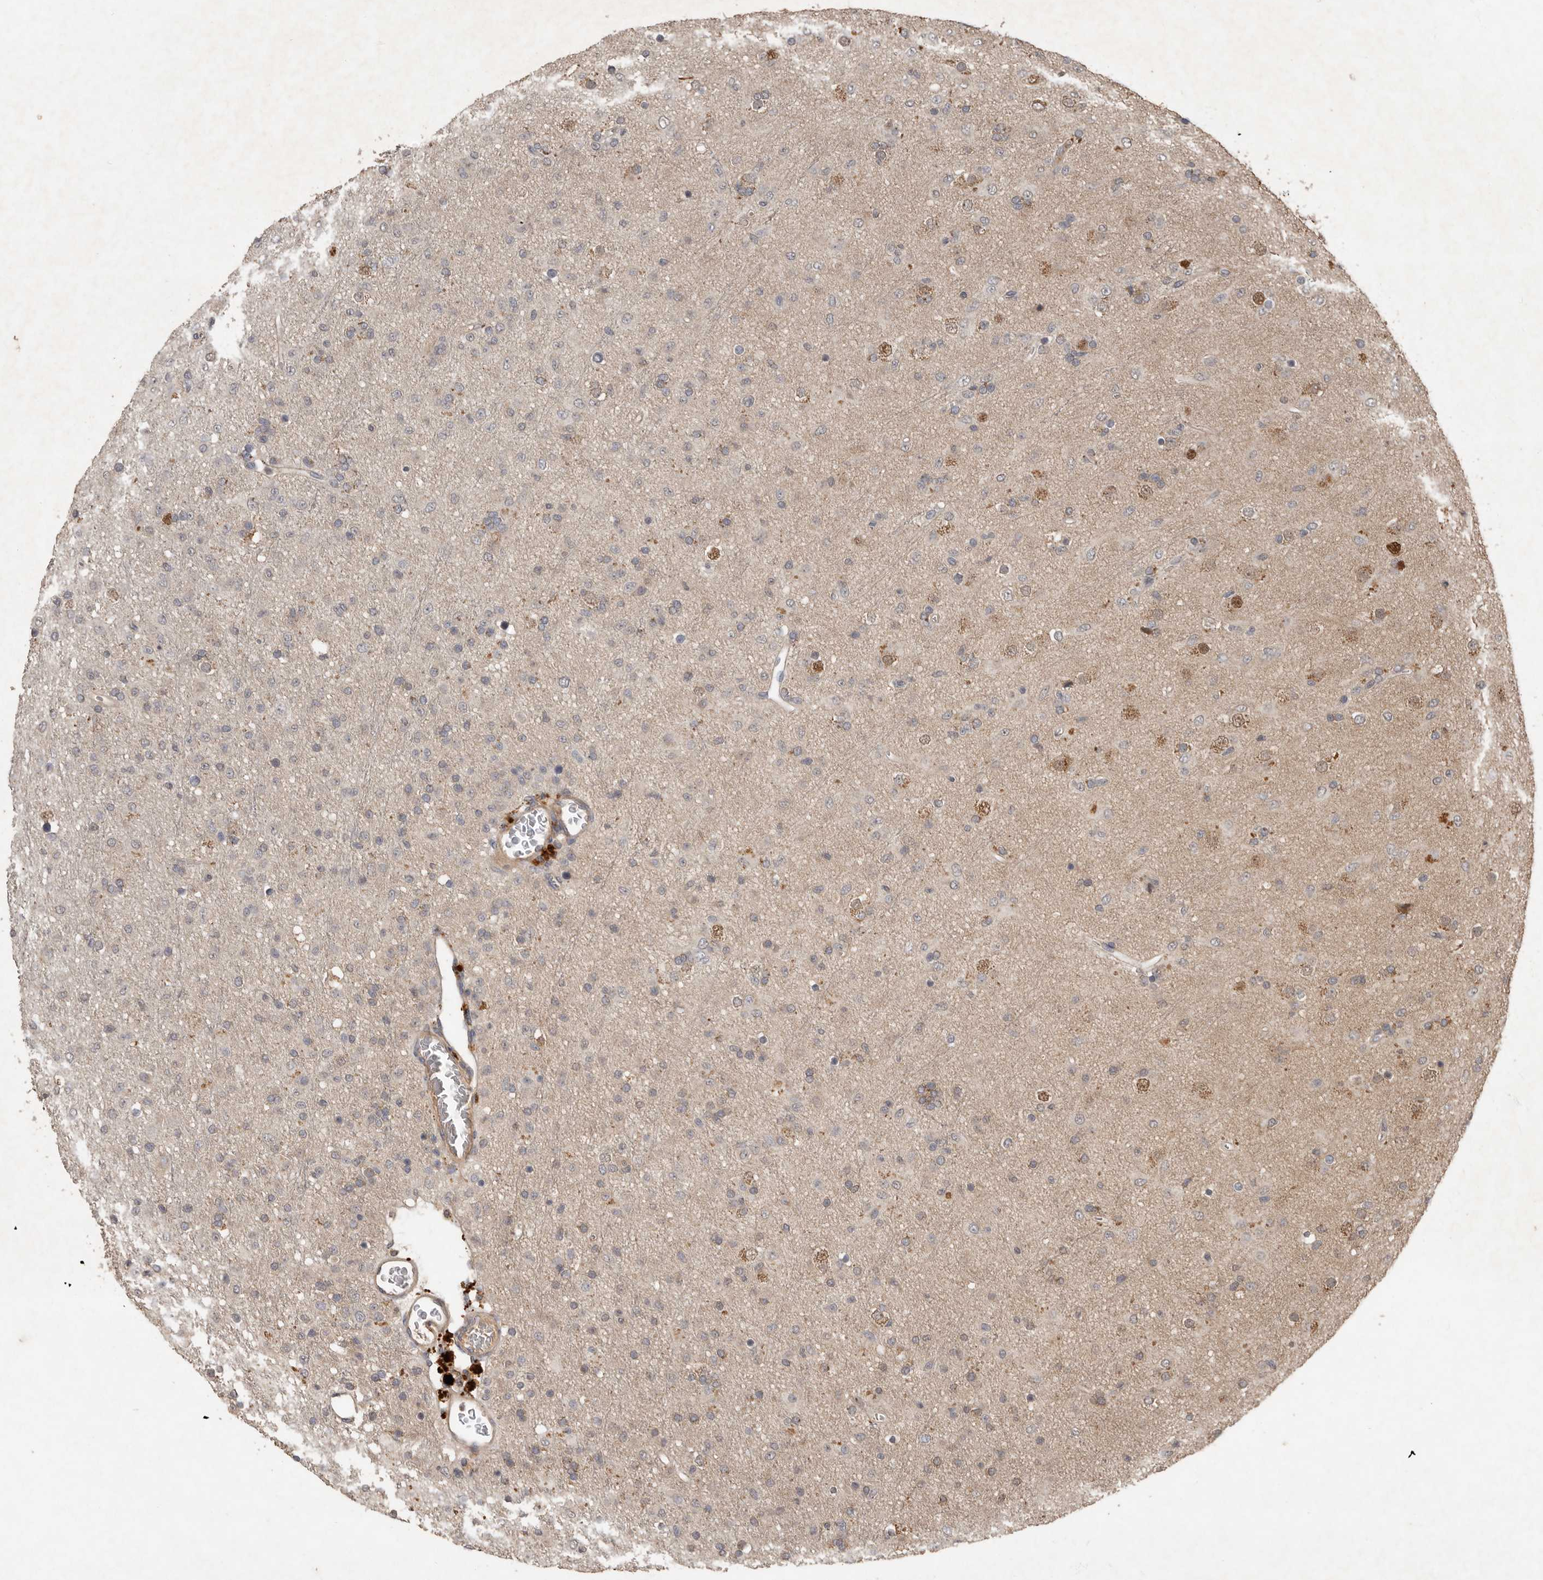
{"staining": {"intensity": "weak", "quantity": "25%-75%", "location": "cytoplasmic/membranous"}, "tissue": "glioma", "cell_type": "Tumor cells", "image_type": "cancer", "snomed": [{"axis": "morphology", "description": "Glioma, malignant, Low grade"}, {"axis": "topography", "description": "Brain"}], "caption": "This image displays immunohistochemistry staining of glioma, with low weak cytoplasmic/membranous staining in about 25%-75% of tumor cells.", "gene": "KIF26B", "patient": {"sex": "male", "age": 65}}